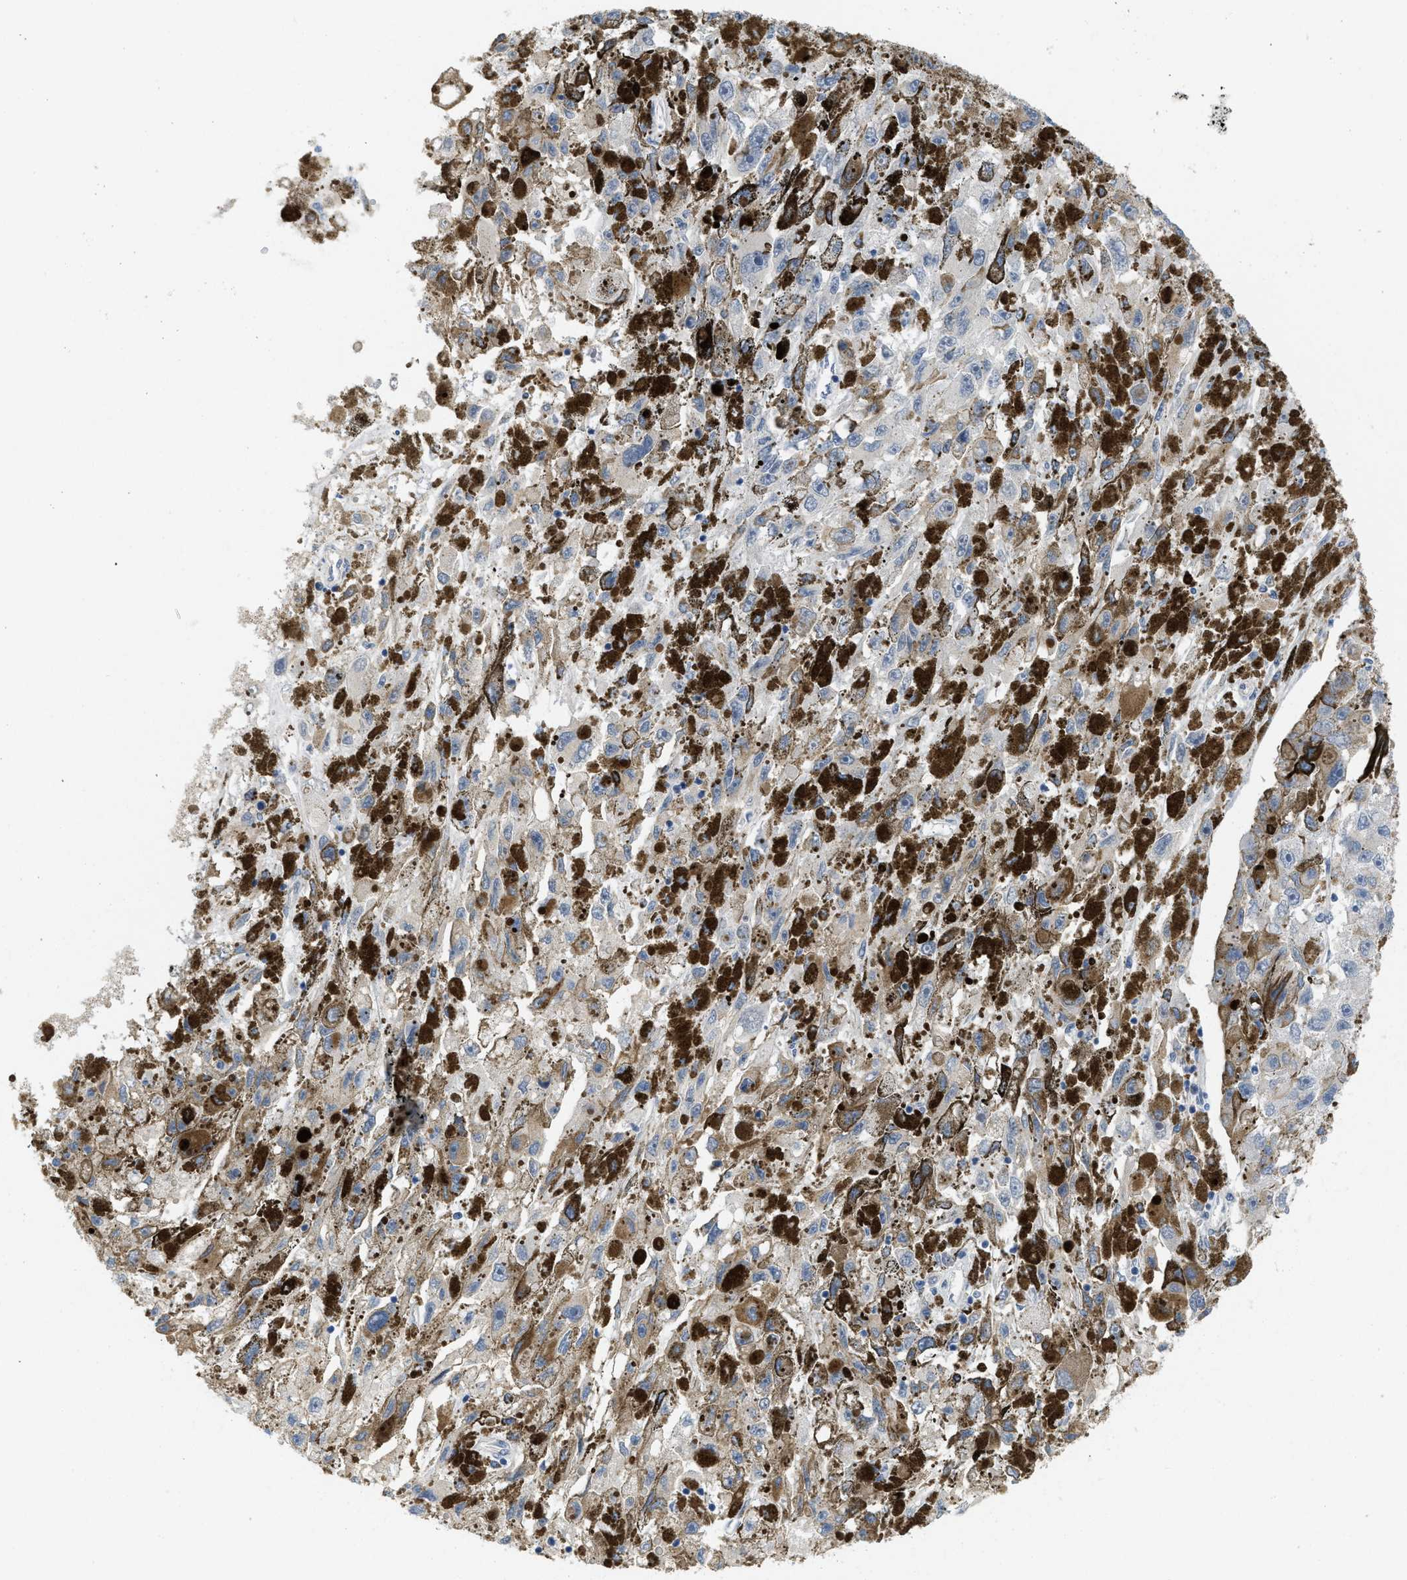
{"staining": {"intensity": "negative", "quantity": "none", "location": "none"}, "tissue": "melanoma", "cell_type": "Tumor cells", "image_type": "cancer", "snomed": [{"axis": "morphology", "description": "Malignant melanoma, NOS"}, {"axis": "topography", "description": "Skin"}], "caption": "Tumor cells show no significant positivity in malignant melanoma.", "gene": "TNFAIP1", "patient": {"sex": "female", "age": 104}}